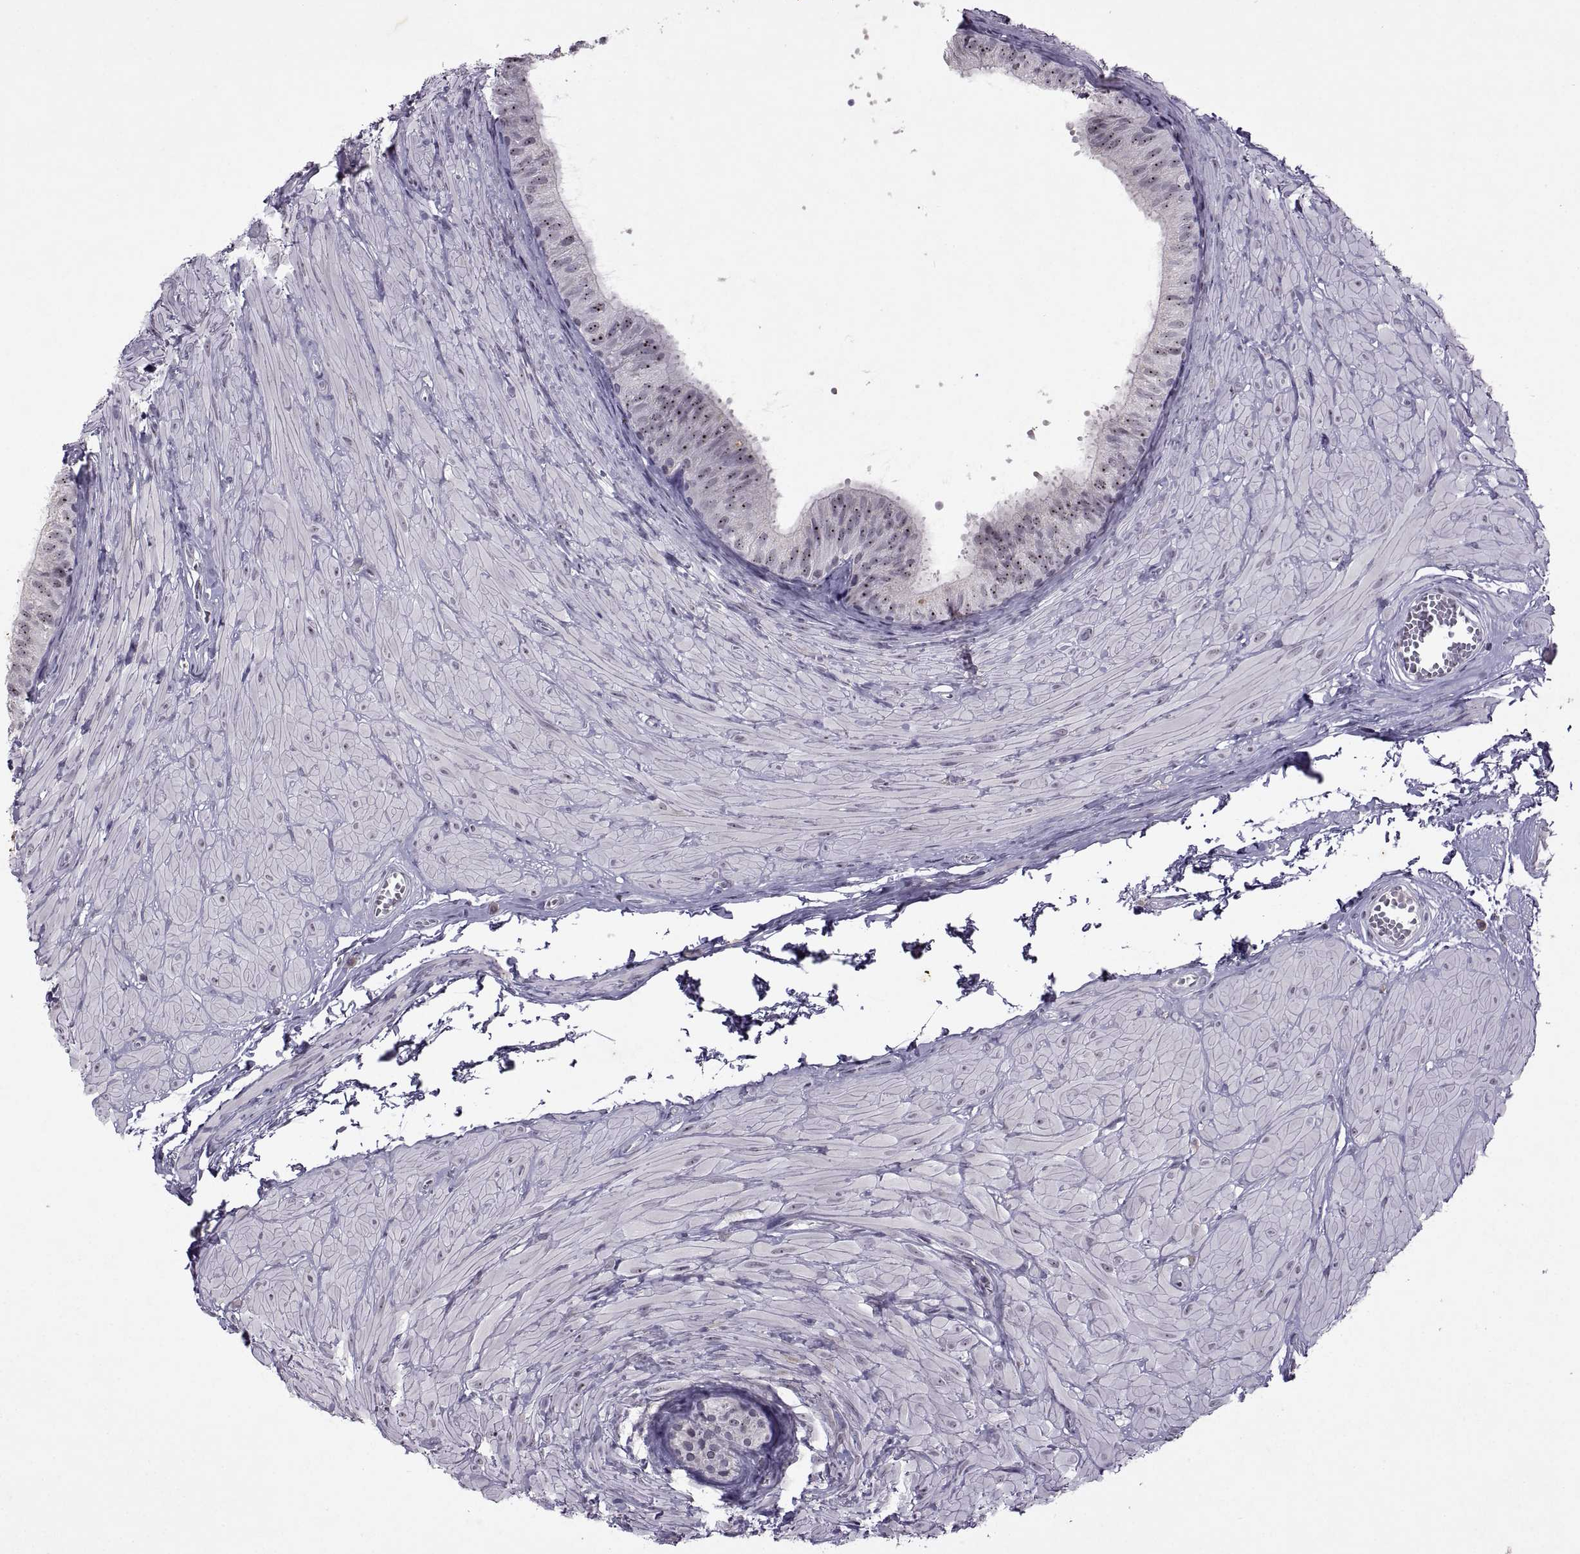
{"staining": {"intensity": "weak", "quantity": "25%-75%", "location": "nuclear"}, "tissue": "epididymis", "cell_type": "Glandular cells", "image_type": "normal", "snomed": [{"axis": "morphology", "description": "Normal tissue, NOS"}, {"axis": "topography", "description": "Epididymis"}, {"axis": "topography", "description": "Vas deferens"}], "caption": "The photomicrograph displays immunohistochemical staining of normal epididymis. There is weak nuclear positivity is seen in about 25%-75% of glandular cells.", "gene": "SINHCAF", "patient": {"sex": "male", "age": 23}}